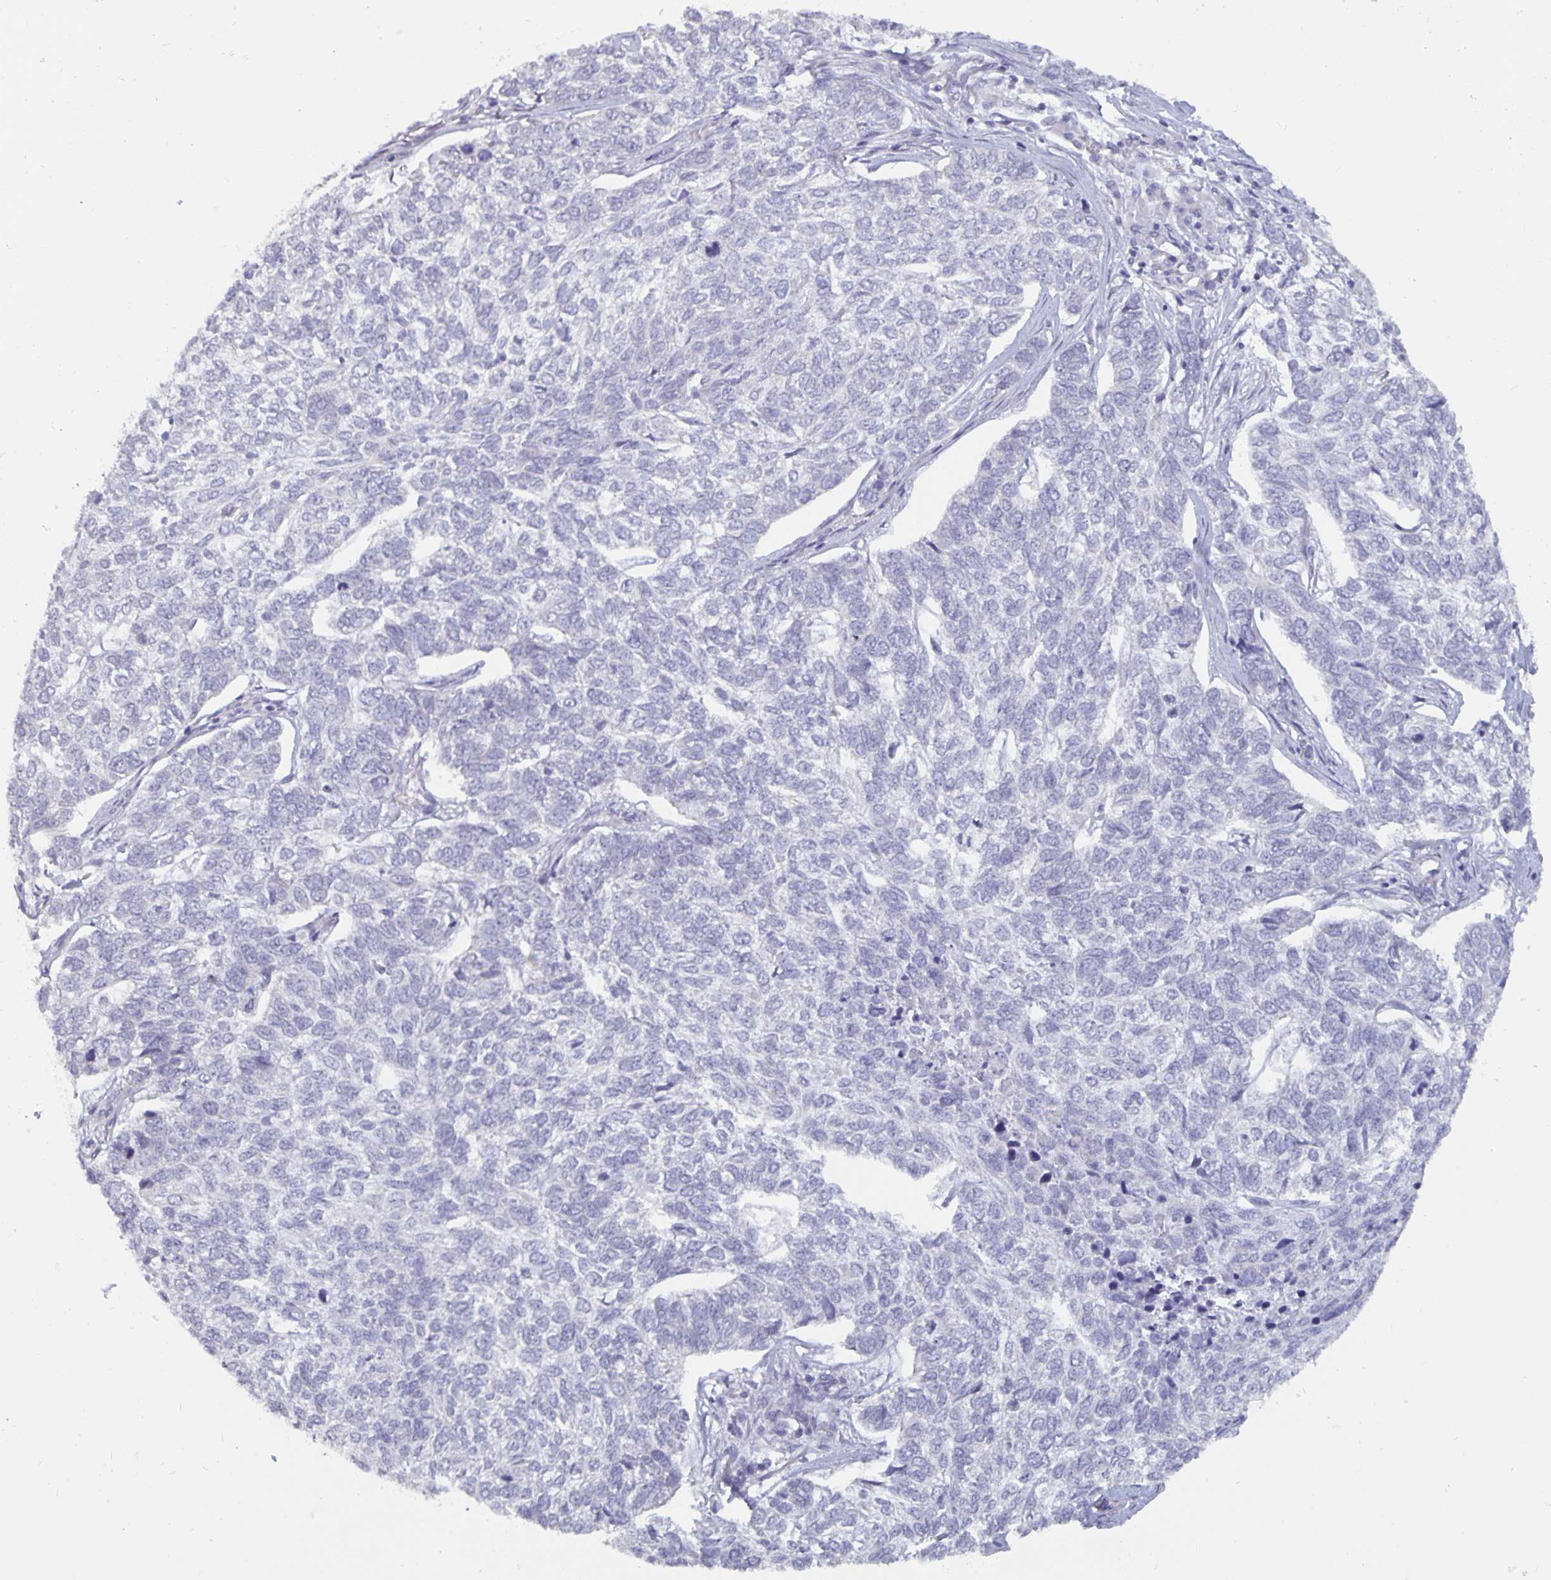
{"staining": {"intensity": "negative", "quantity": "none", "location": "none"}, "tissue": "skin cancer", "cell_type": "Tumor cells", "image_type": "cancer", "snomed": [{"axis": "morphology", "description": "Basal cell carcinoma"}, {"axis": "topography", "description": "Skin"}], "caption": "Image shows no protein staining in tumor cells of skin basal cell carcinoma tissue.", "gene": "PLCB3", "patient": {"sex": "female", "age": 65}}